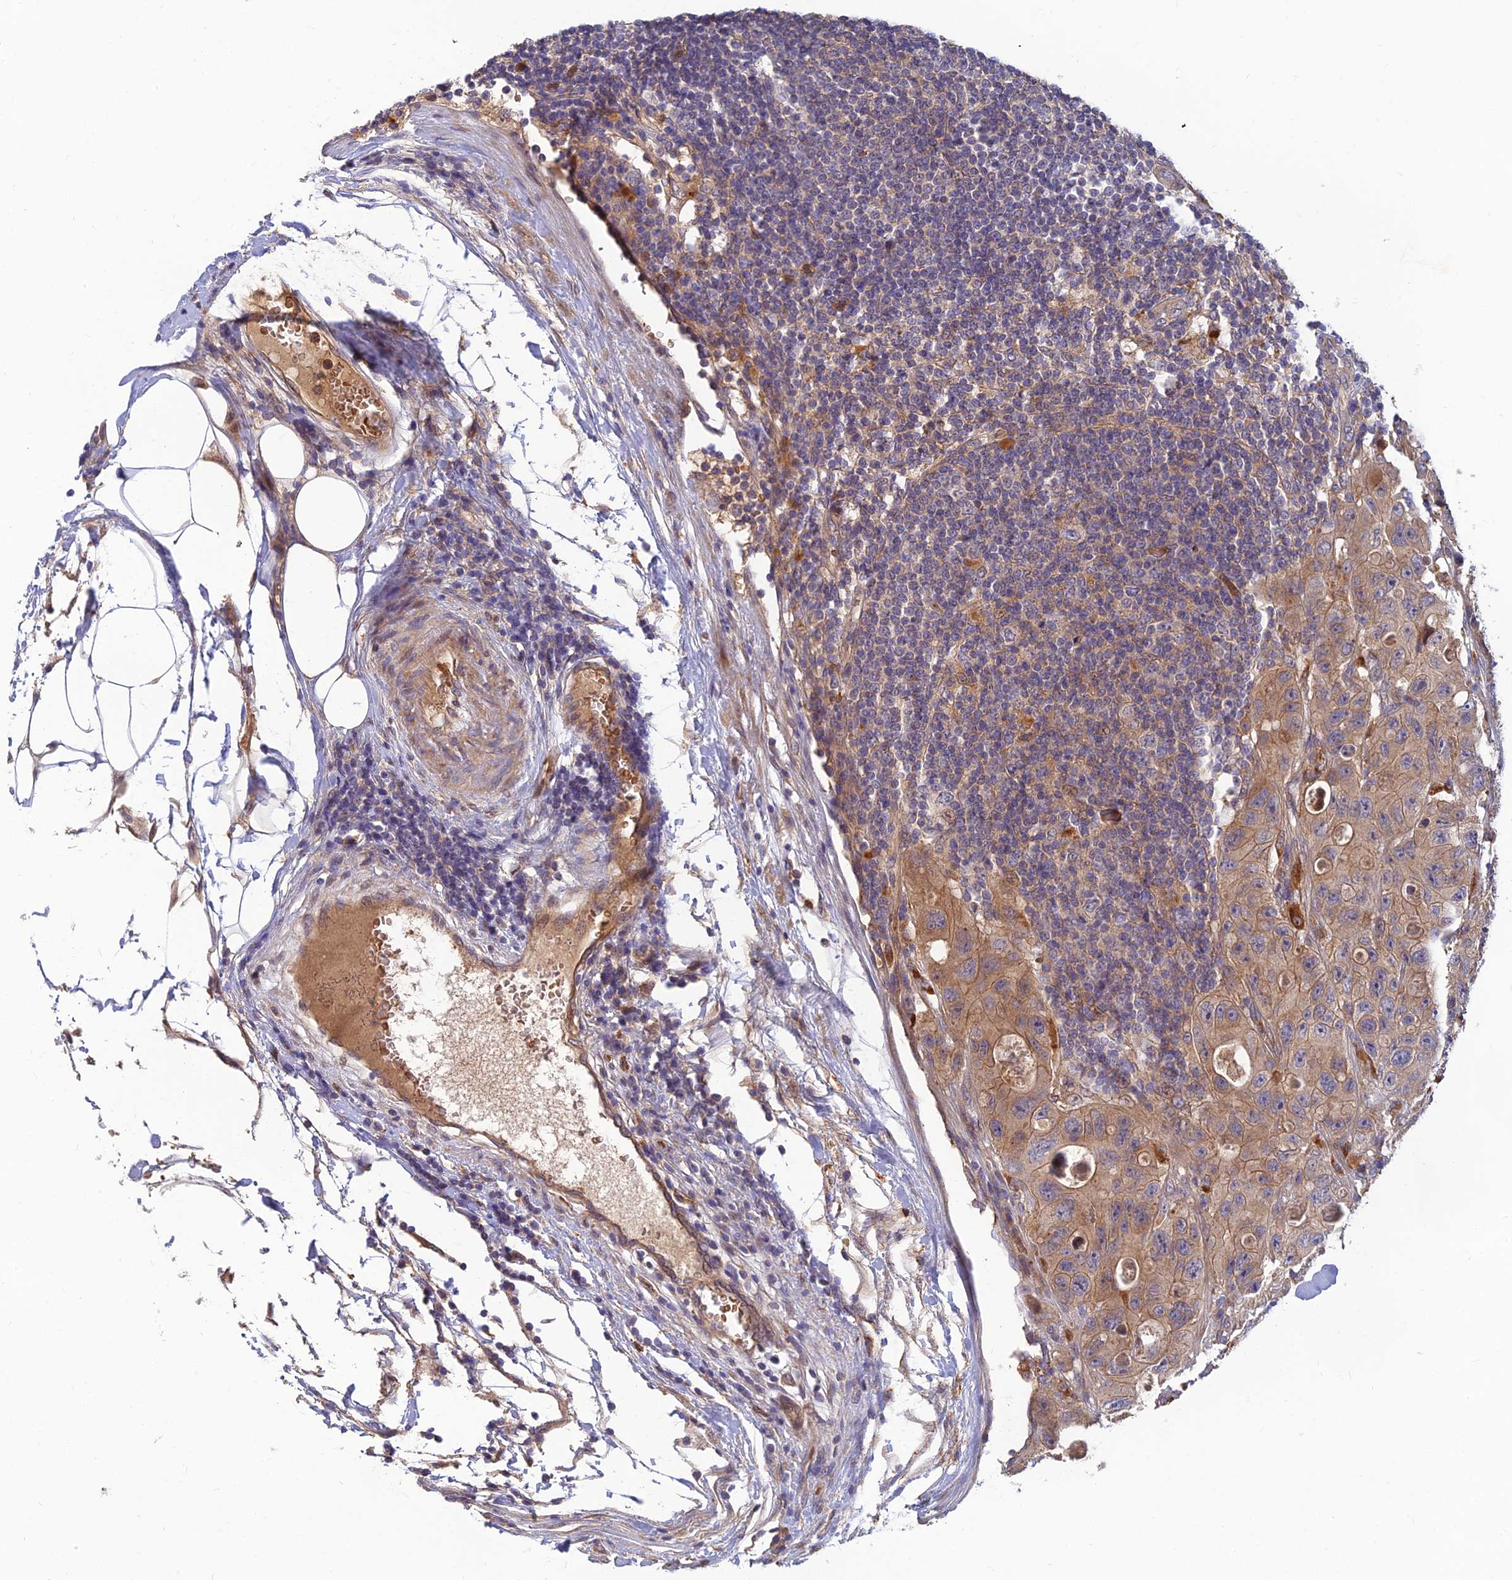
{"staining": {"intensity": "weak", "quantity": ">75%", "location": "cytoplasmic/membranous"}, "tissue": "colorectal cancer", "cell_type": "Tumor cells", "image_type": "cancer", "snomed": [{"axis": "morphology", "description": "Adenocarcinoma, NOS"}, {"axis": "topography", "description": "Colon"}], "caption": "Colorectal cancer stained for a protein displays weak cytoplasmic/membranous positivity in tumor cells.", "gene": "FAM151B", "patient": {"sex": "female", "age": 46}}